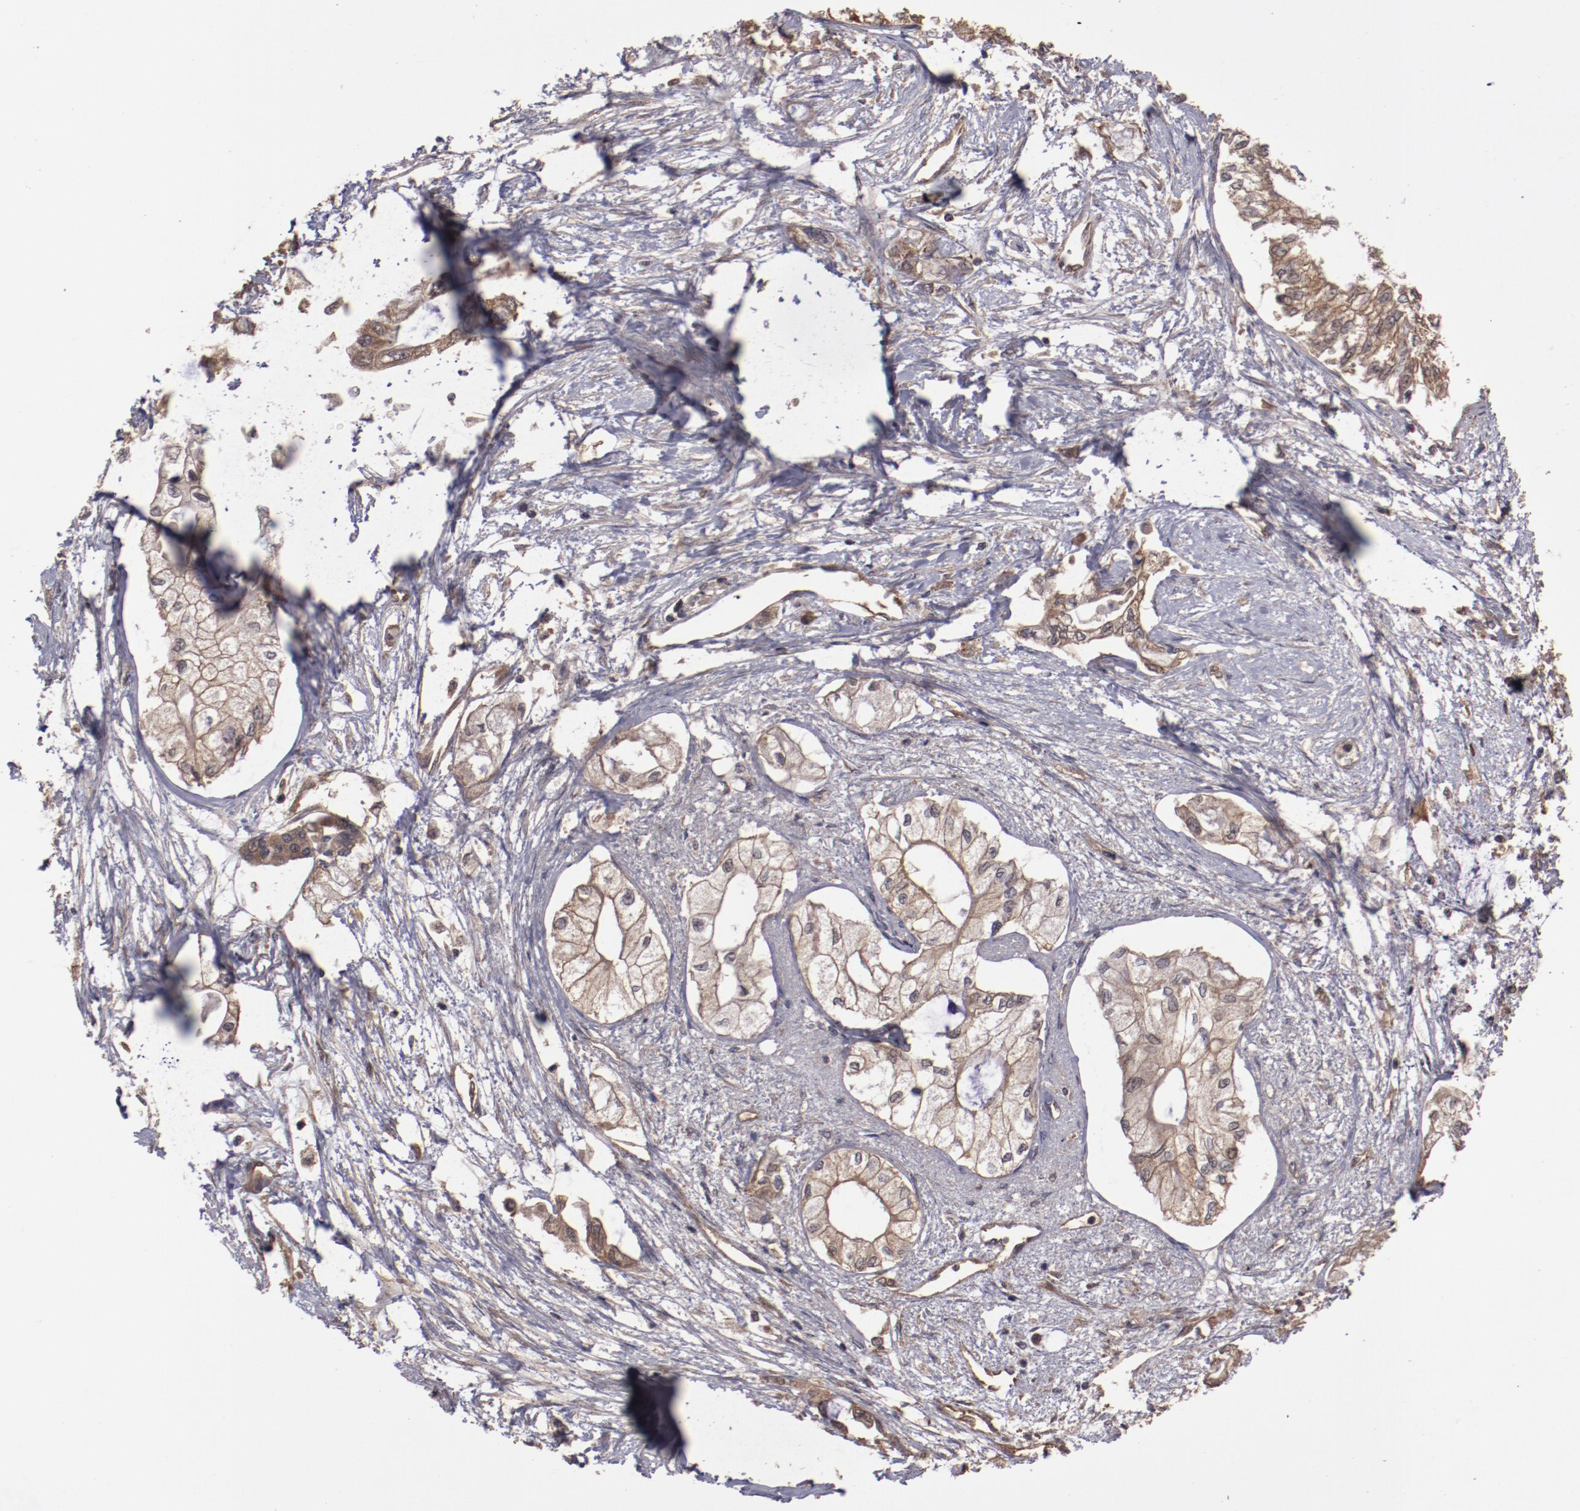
{"staining": {"intensity": "weak", "quantity": ">75%", "location": "cytoplasmic/membranous"}, "tissue": "pancreatic cancer", "cell_type": "Tumor cells", "image_type": "cancer", "snomed": [{"axis": "morphology", "description": "Adenocarcinoma, NOS"}, {"axis": "topography", "description": "Pancreas"}], "caption": "Immunohistochemistry (IHC) of pancreatic adenocarcinoma demonstrates low levels of weak cytoplasmic/membranous expression in approximately >75% of tumor cells.", "gene": "TXNDC16", "patient": {"sex": "male", "age": 79}}